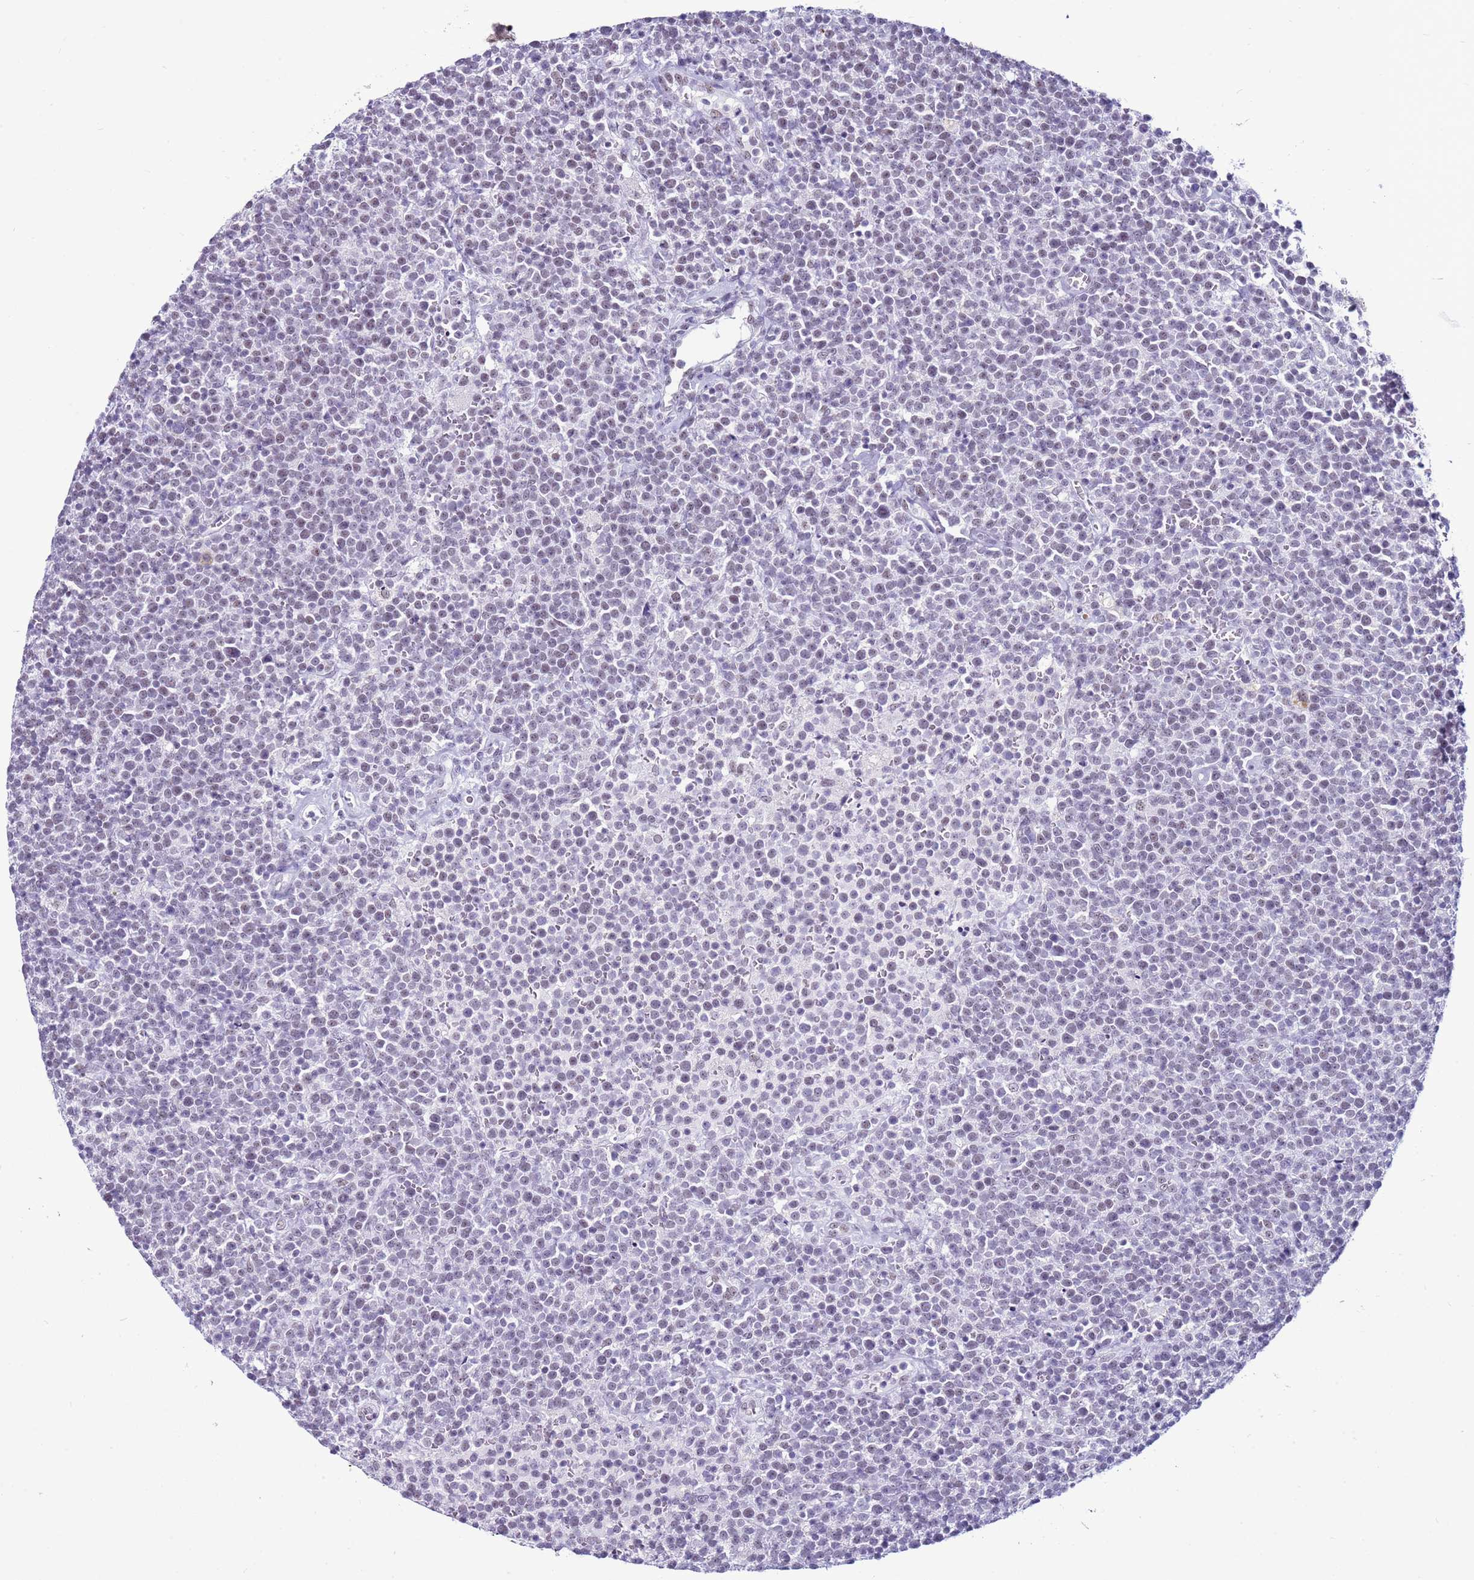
{"staining": {"intensity": "negative", "quantity": "none", "location": "none"}, "tissue": "lymphoma", "cell_type": "Tumor cells", "image_type": "cancer", "snomed": [{"axis": "morphology", "description": "Malignant lymphoma, non-Hodgkin's type, High grade"}, {"axis": "topography", "description": "Lymph node"}], "caption": "A high-resolution photomicrograph shows IHC staining of lymphoma, which reveals no significant positivity in tumor cells. (DAB immunohistochemistry (IHC) with hematoxylin counter stain).", "gene": "DHX15", "patient": {"sex": "male", "age": 61}}